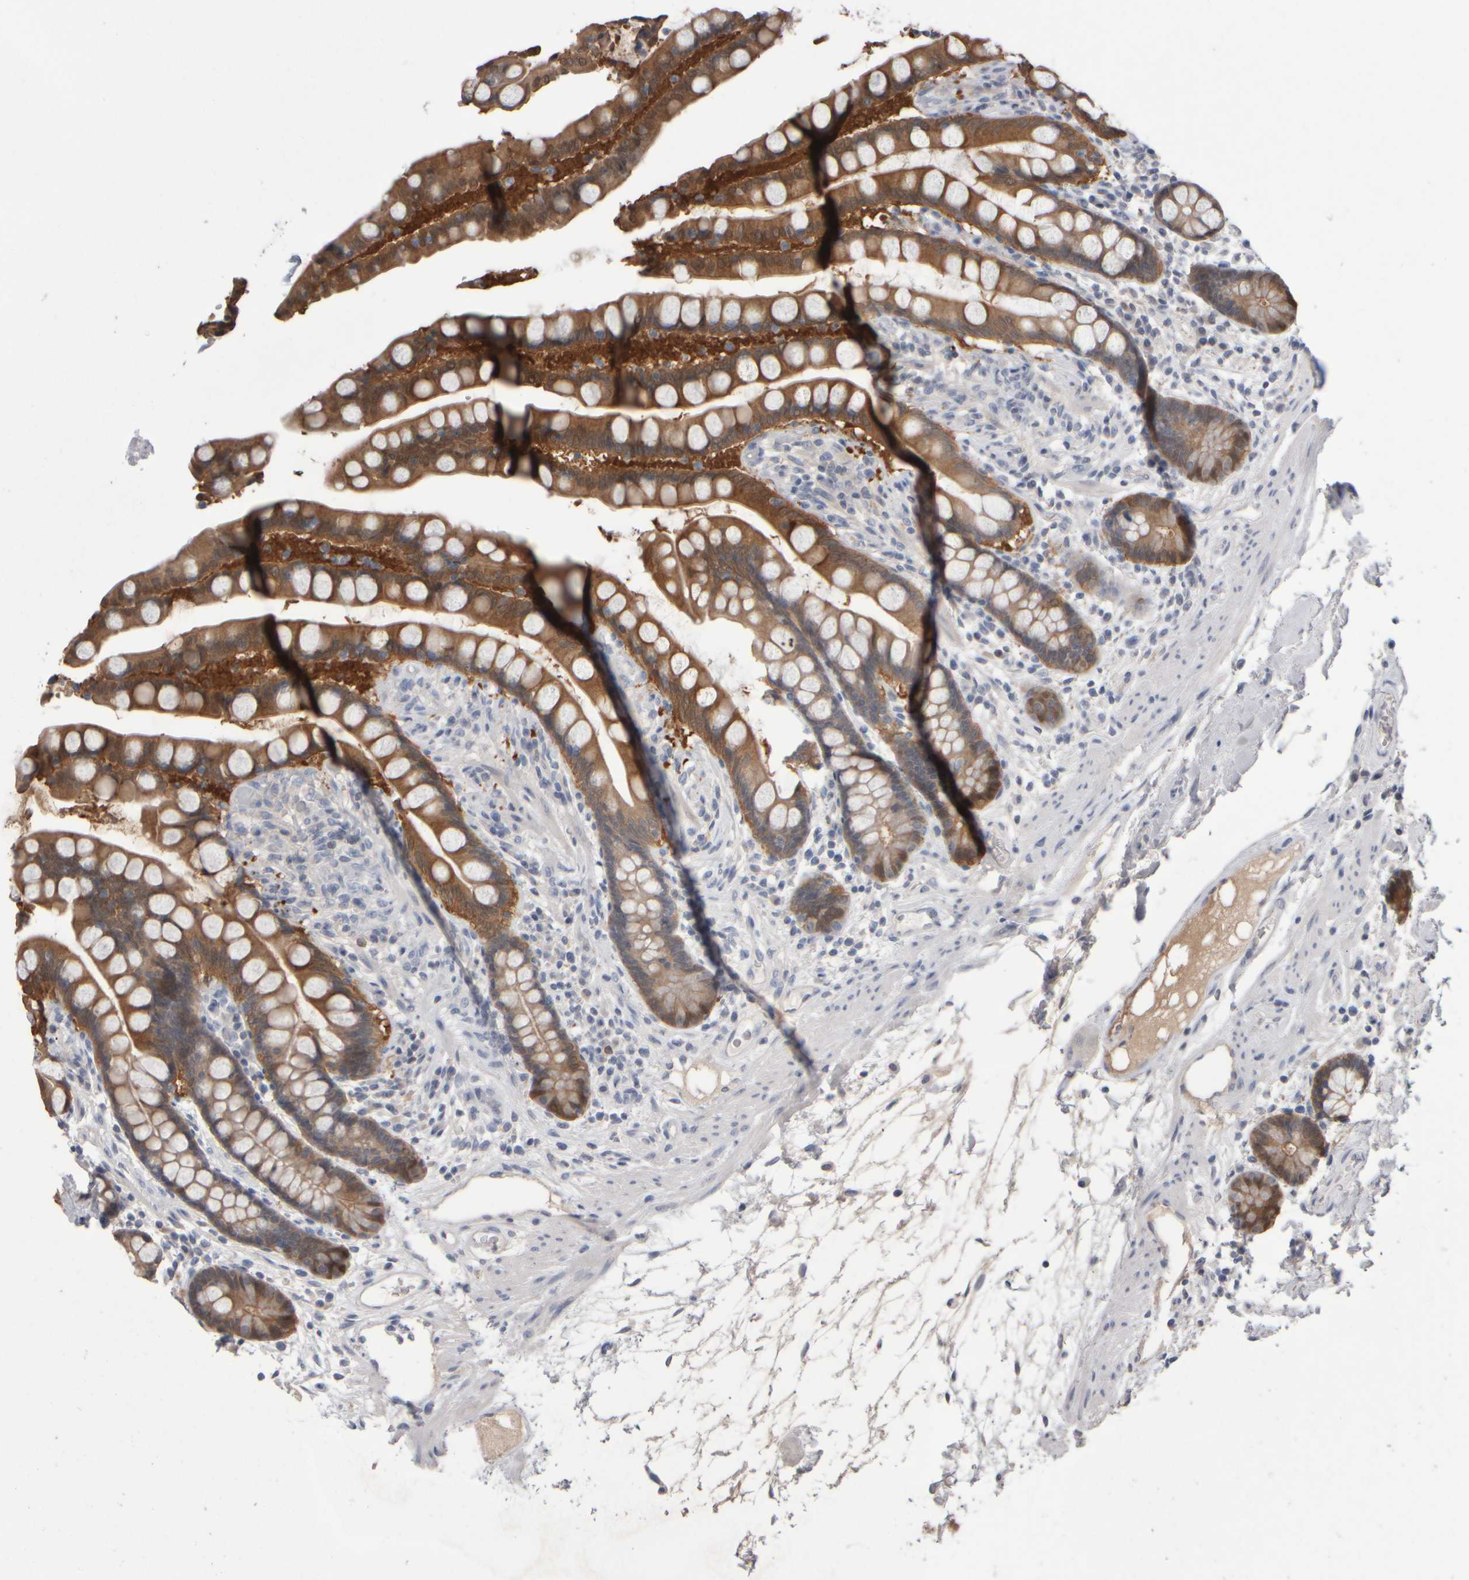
{"staining": {"intensity": "negative", "quantity": "none", "location": "none"}, "tissue": "colon", "cell_type": "Endothelial cells", "image_type": "normal", "snomed": [{"axis": "morphology", "description": "Normal tissue, NOS"}, {"axis": "topography", "description": "Colon"}], "caption": "There is no significant staining in endothelial cells of colon. Brightfield microscopy of immunohistochemistry (IHC) stained with DAB (brown) and hematoxylin (blue), captured at high magnification.", "gene": "EPHX2", "patient": {"sex": "male", "age": 73}}